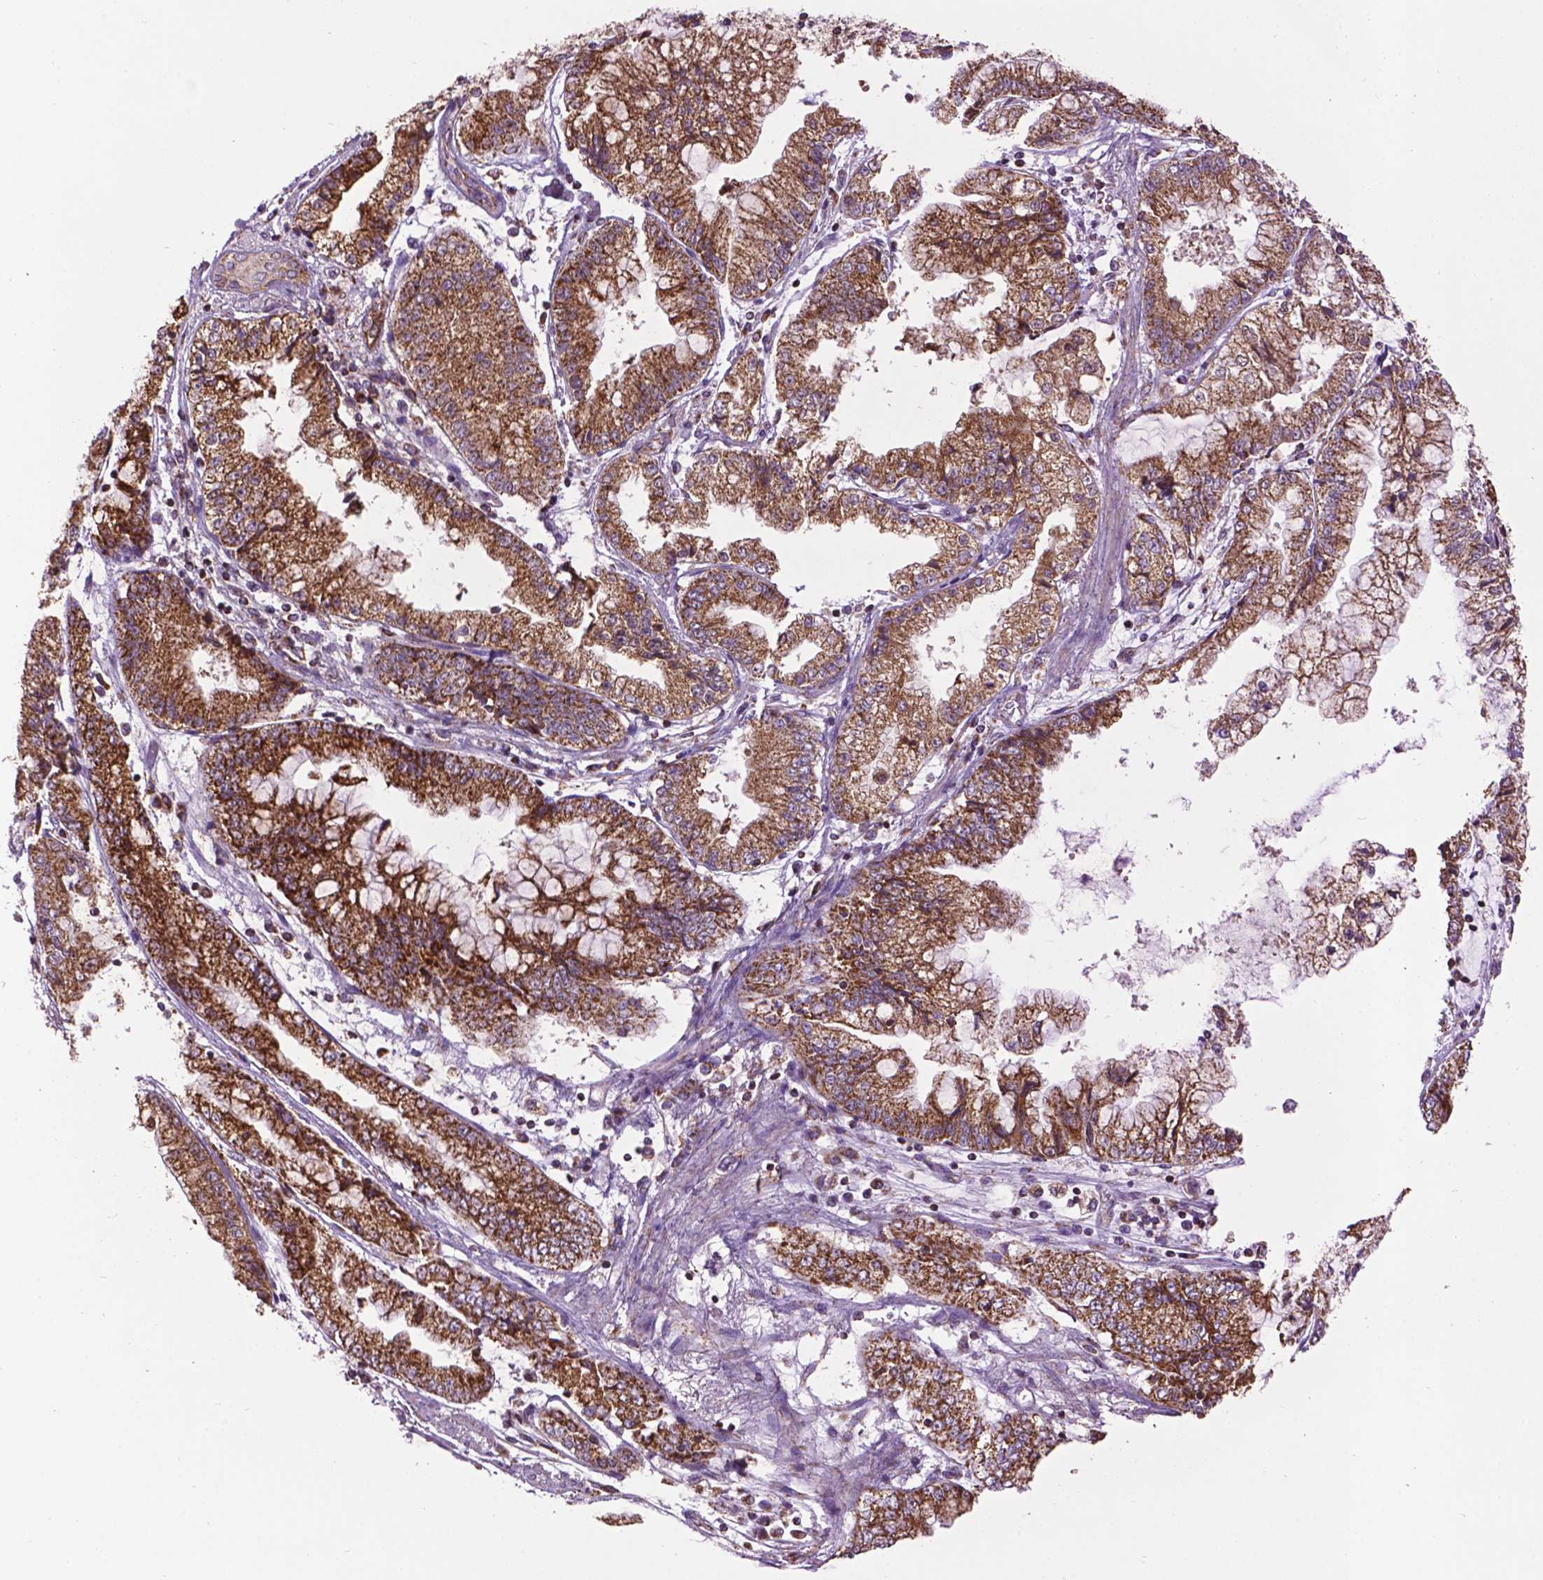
{"staining": {"intensity": "strong", "quantity": ">75%", "location": "cytoplasmic/membranous"}, "tissue": "stomach cancer", "cell_type": "Tumor cells", "image_type": "cancer", "snomed": [{"axis": "morphology", "description": "Adenocarcinoma, NOS"}, {"axis": "topography", "description": "Stomach, upper"}], "caption": "Immunohistochemical staining of human stomach adenocarcinoma reveals high levels of strong cytoplasmic/membranous positivity in about >75% of tumor cells. (brown staining indicates protein expression, while blue staining denotes nuclei).", "gene": "PYCR3", "patient": {"sex": "female", "age": 74}}